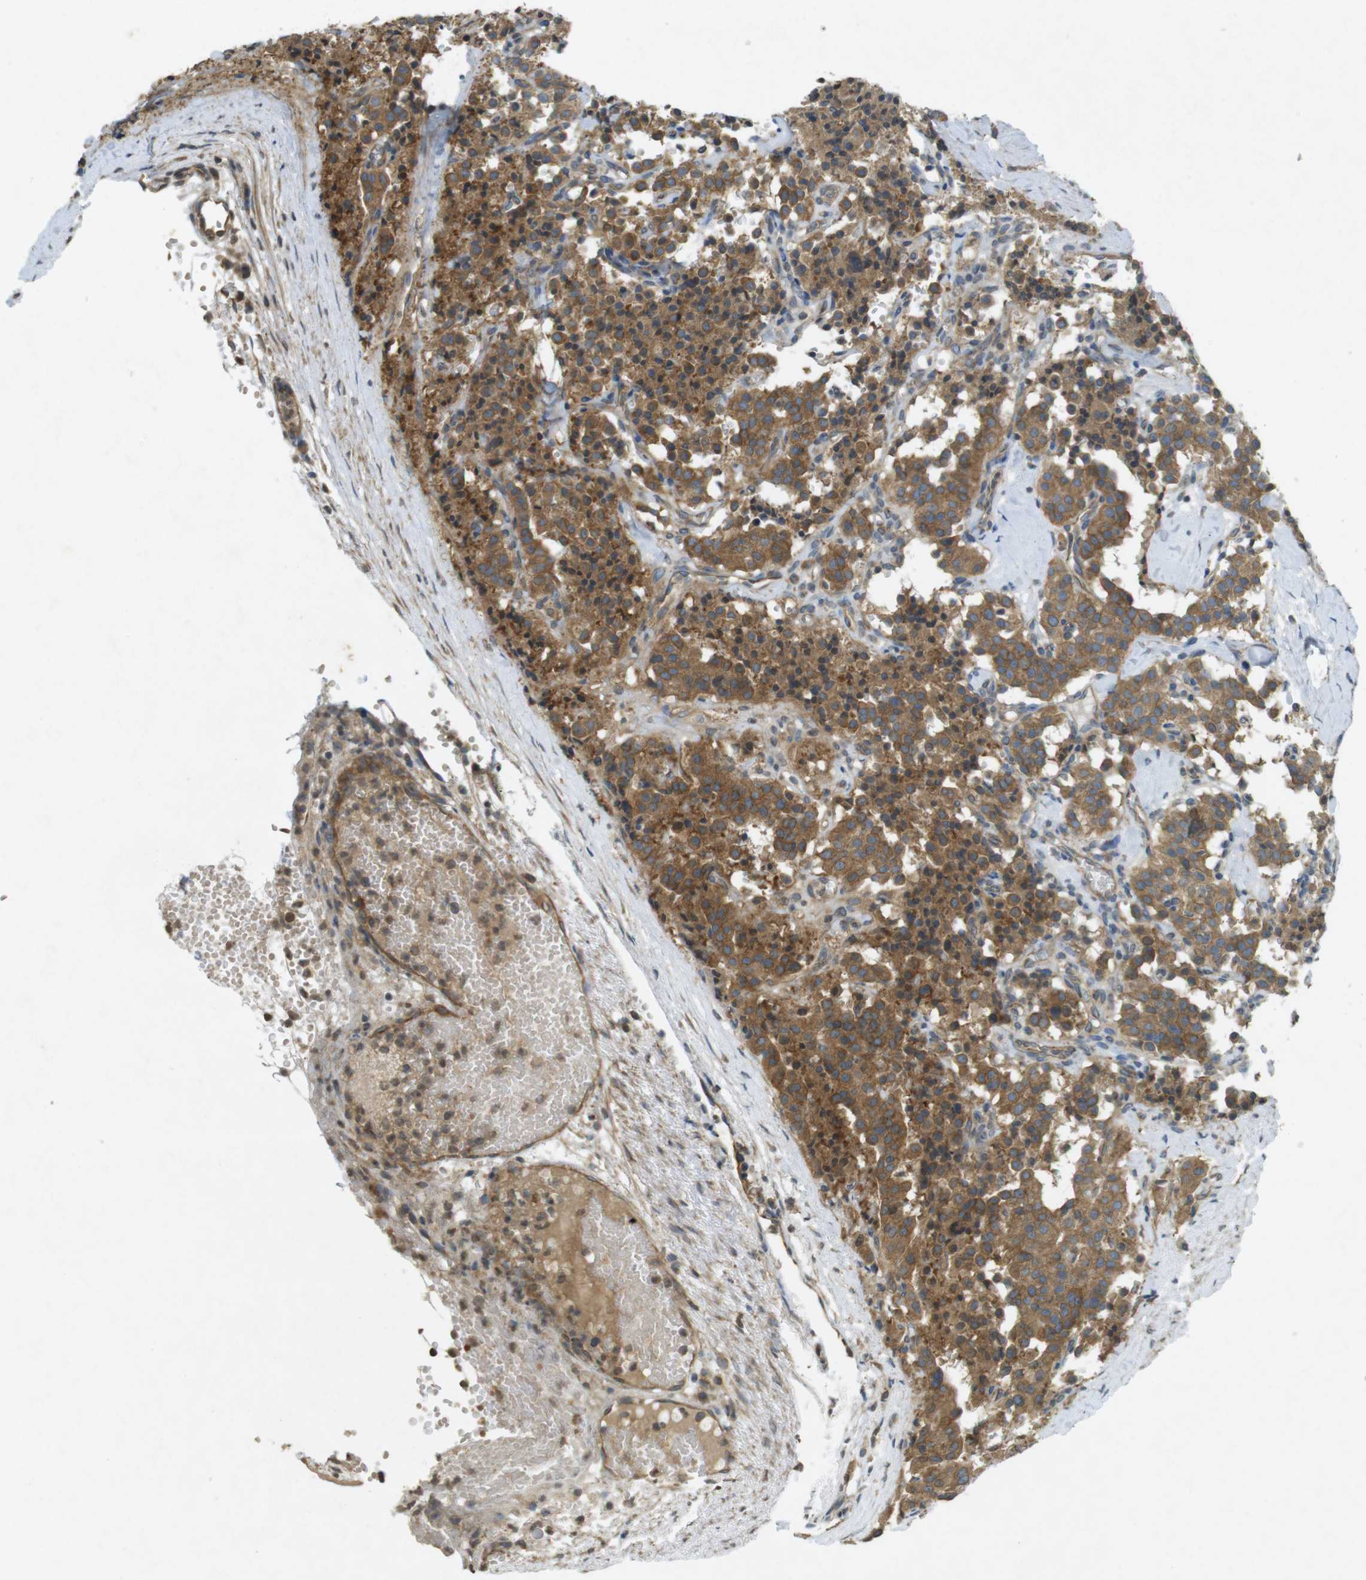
{"staining": {"intensity": "moderate", "quantity": ">75%", "location": "cytoplasmic/membranous"}, "tissue": "carcinoid", "cell_type": "Tumor cells", "image_type": "cancer", "snomed": [{"axis": "morphology", "description": "Carcinoid, malignant, NOS"}, {"axis": "topography", "description": "Lung"}], "caption": "Protein staining of malignant carcinoid tissue displays moderate cytoplasmic/membranous staining in approximately >75% of tumor cells.", "gene": "KIF5B", "patient": {"sex": "male", "age": 30}}